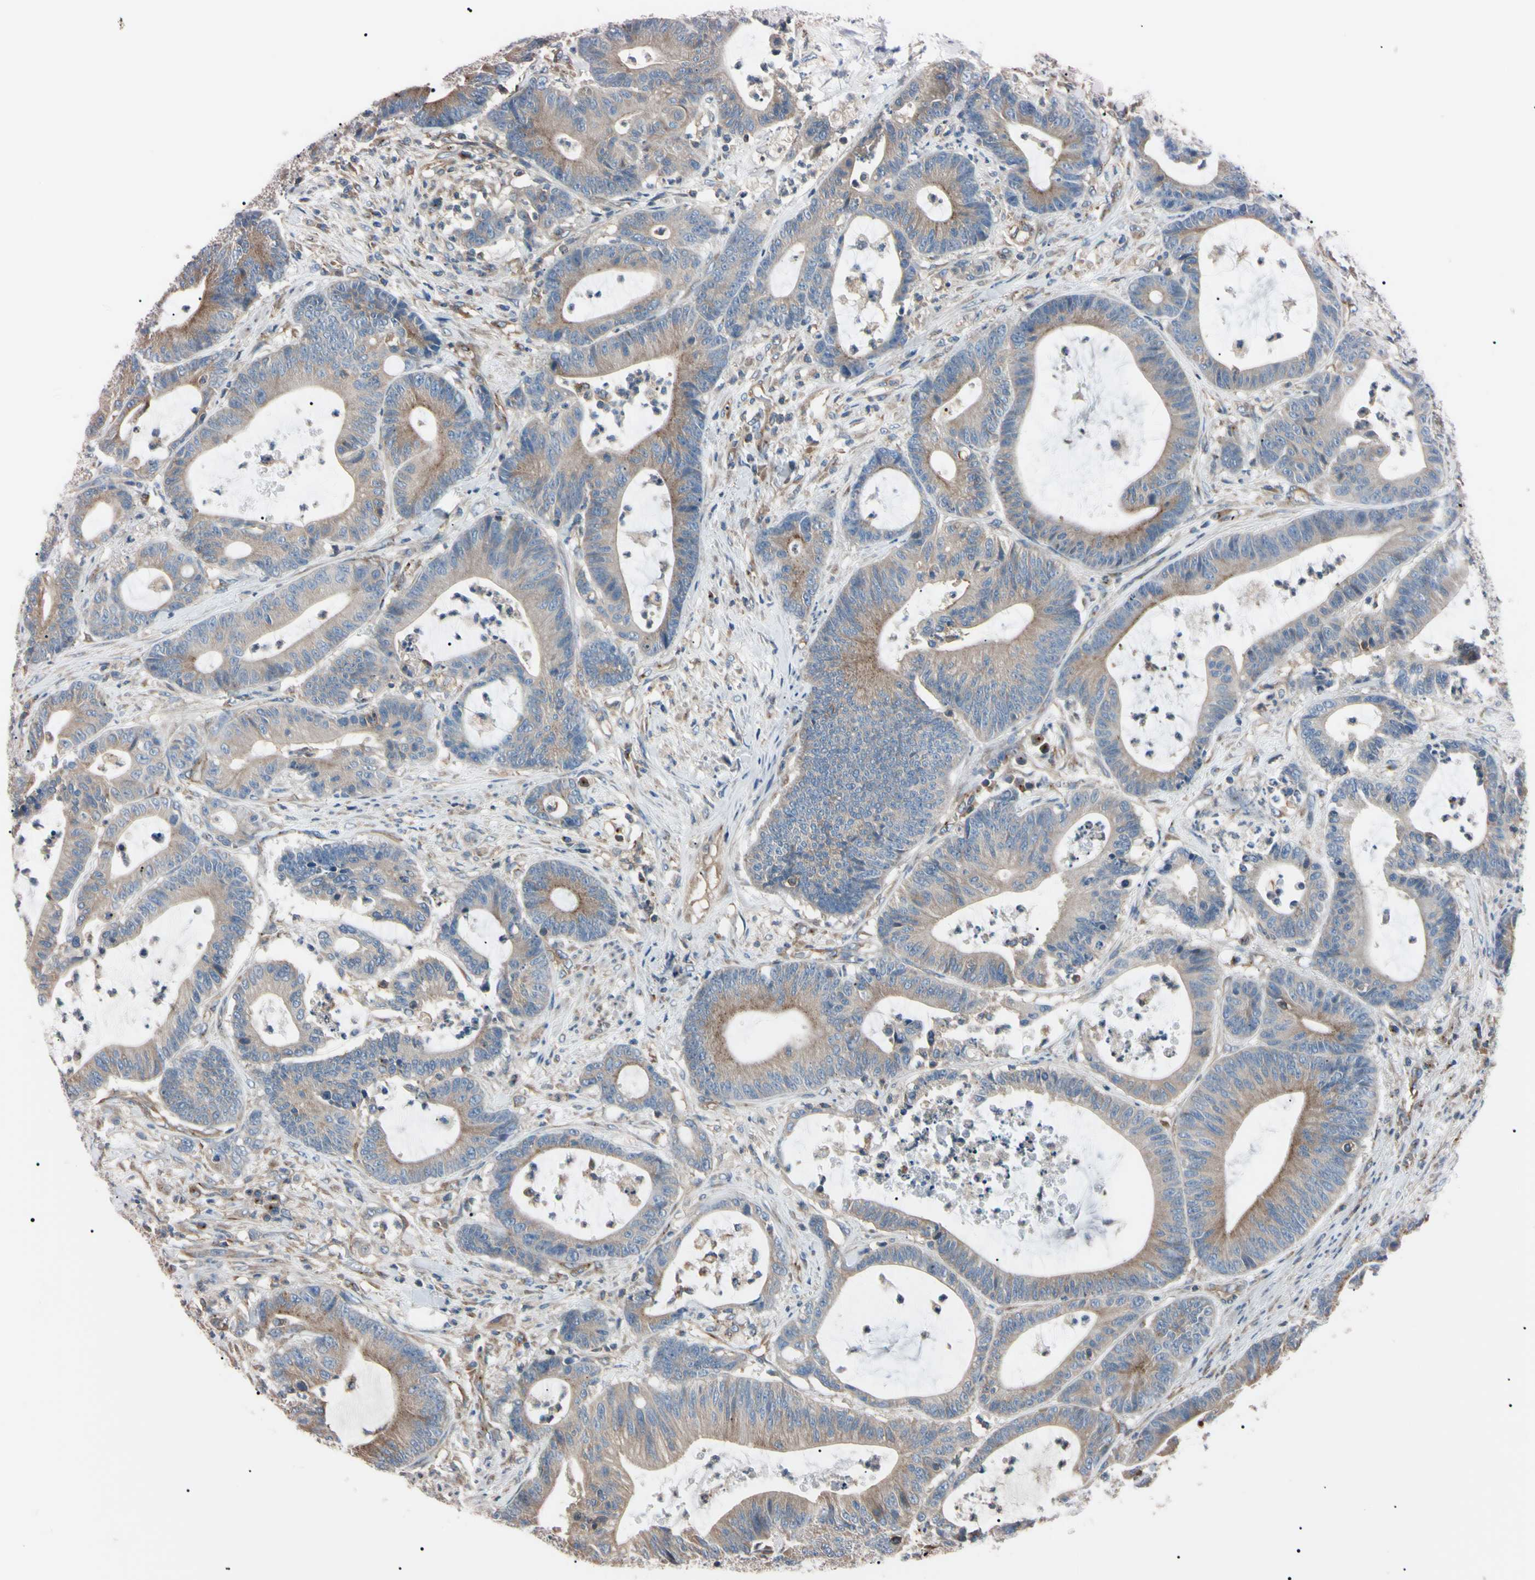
{"staining": {"intensity": "weak", "quantity": ">75%", "location": "cytoplasmic/membranous"}, "tissue": "colorectal cancer", "cell_type": "Tumor cells", "image_type": "cancer", "snomed": [{"axis": "morphology", "description": "Adenocarcinoma, NOS"}, {"axis": "topography", "description": "Colon"}], "caption": "This photomicrograph demonstrates immunohistochemistry (IHC) staining of adenocarcinoma (colorectal), with low weak cytoplasmic/membranous expression in about >75% of tumor cells.", "gene": "PRKACA", "patient": {"sex": "female", "age": 84}}